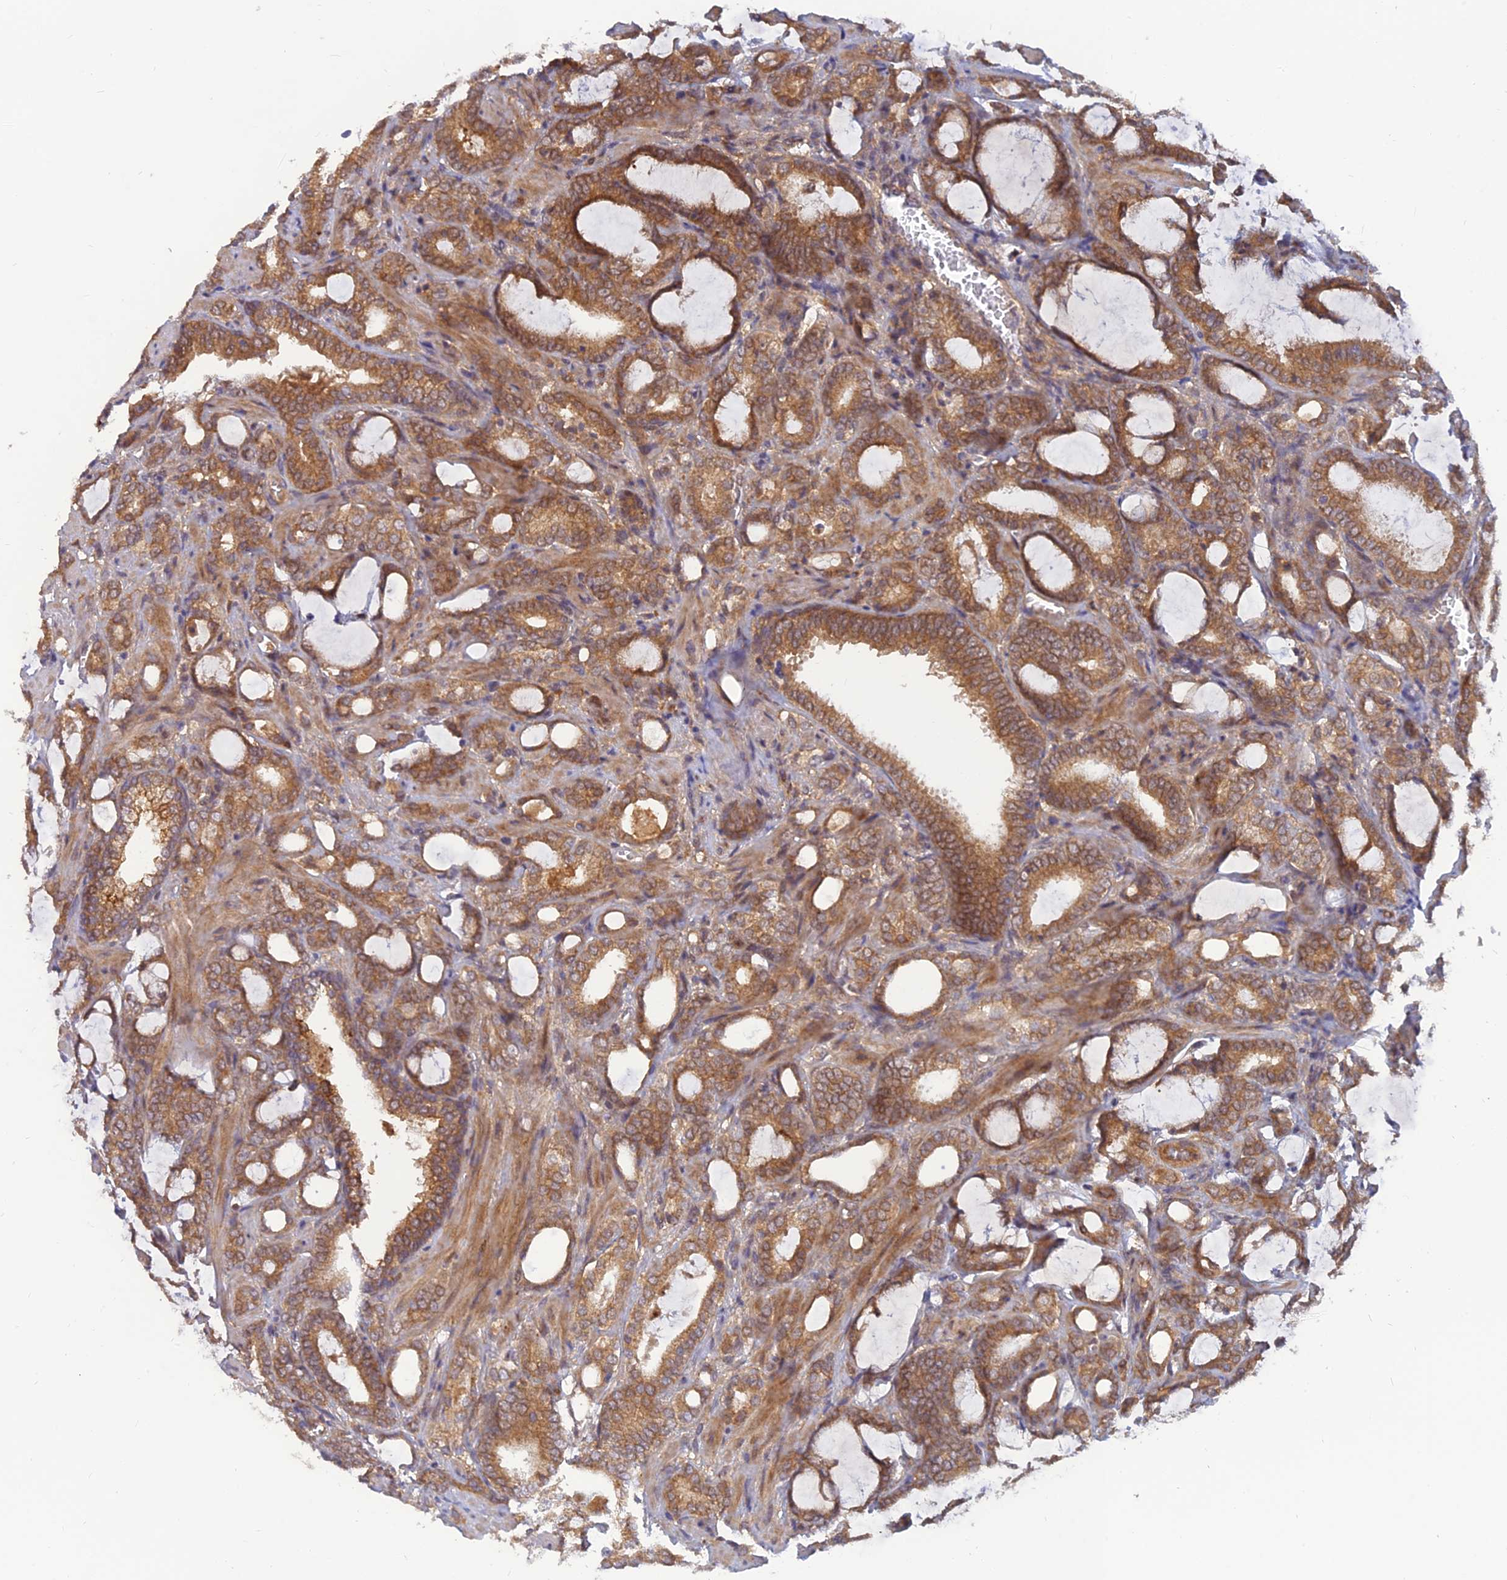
{"staining": {"intensity": "moderate", "quantity": ">75%", "location": "cytoplasmic/membranous"}, "tissue": "prostate cancer", "cell_type": "Tumor cells", "image_type": "cancer", "snomed": [{"axis": "morphology", "description": "Adenocarcinoma, High grade"}, {"axis": "topography", "description": "Prostate and seminal vesicle, NOS"}], "caption": "A brown stain labels moderate cytoplasmic/membranous staining of a protein in human prostate cancer (high-grade adenocarcinoma) tumor cells.", "gene": "FAM151B", "patient": {"sex": "male", "age": 67}}